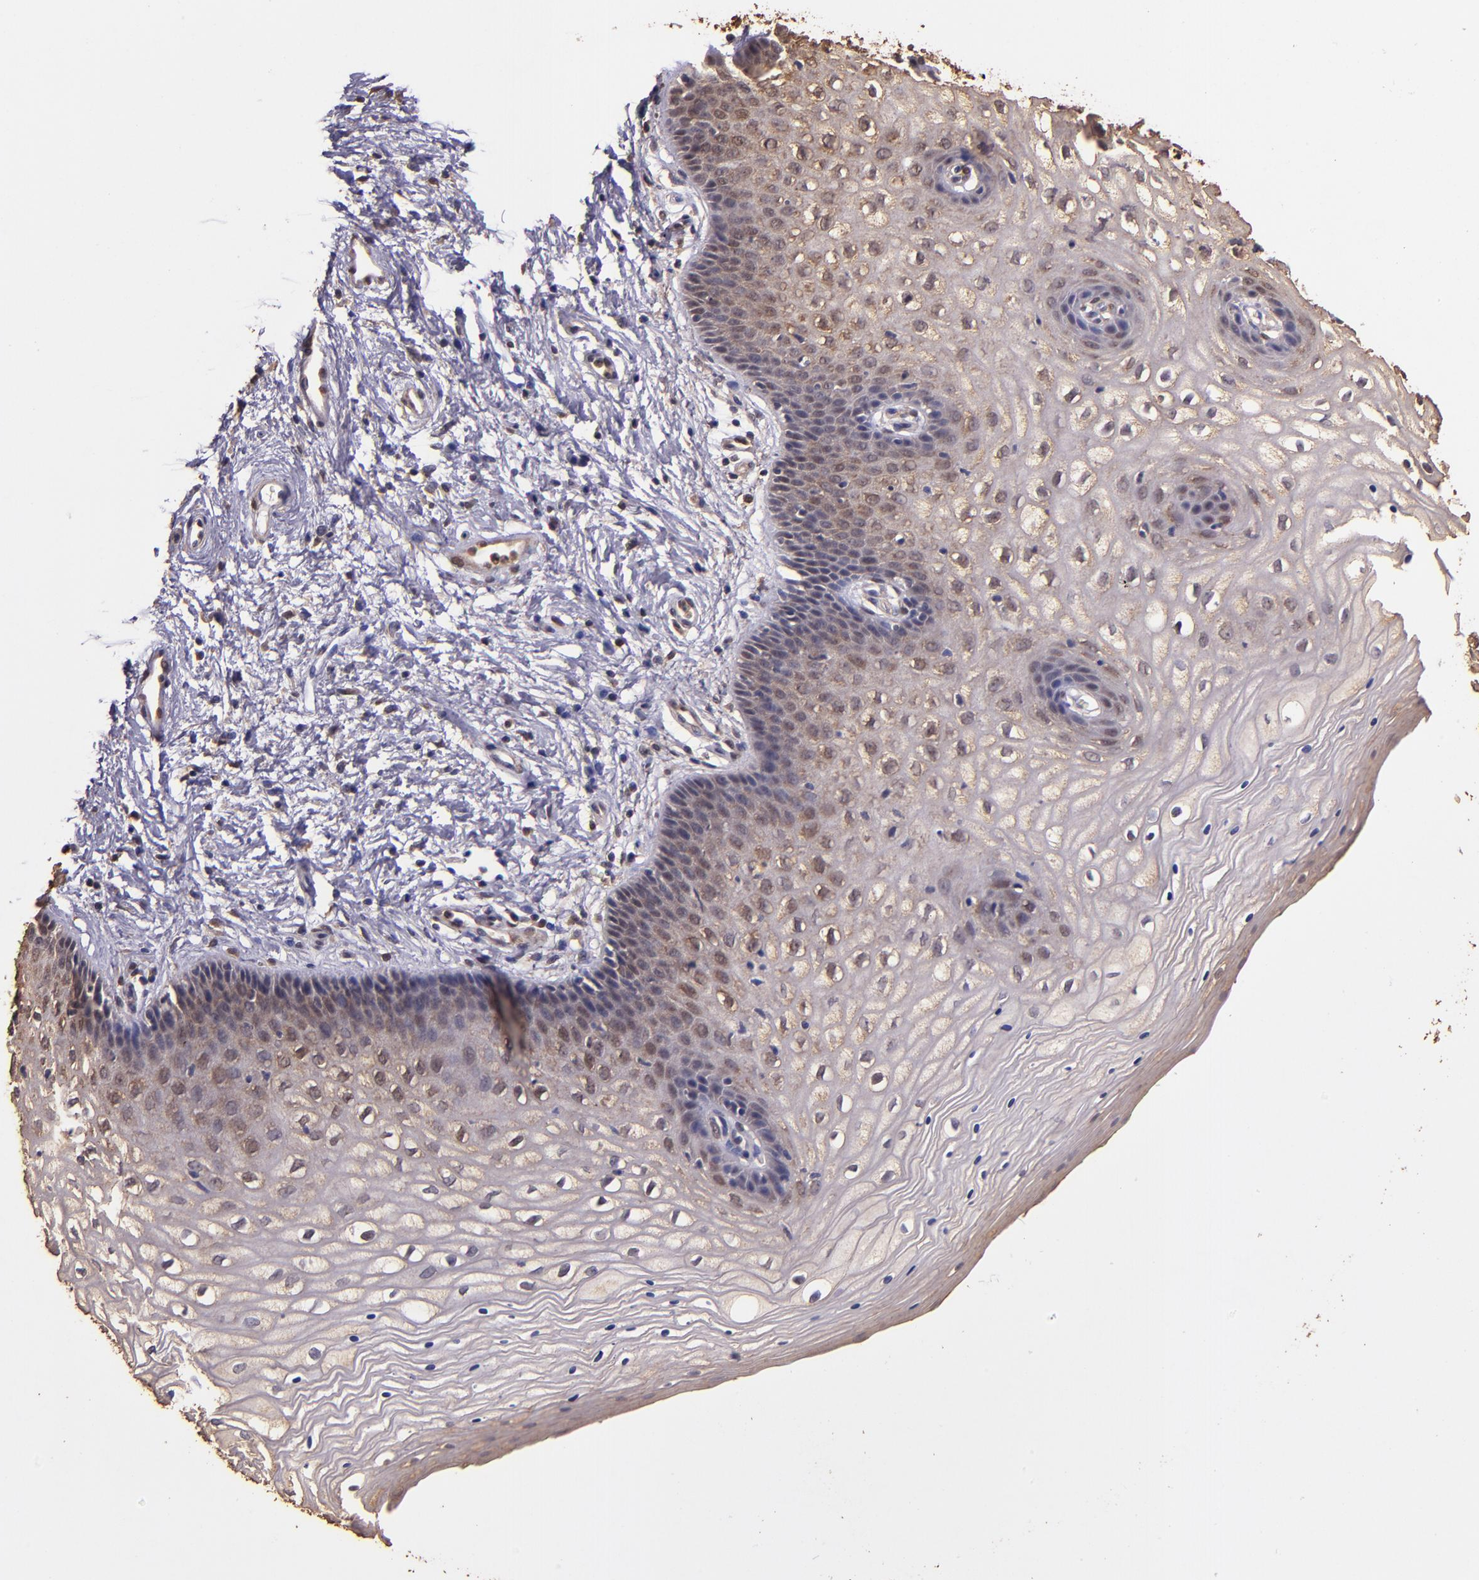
{"staining": {"intensity": "weak", "quantity": "25%-75%", "location": "cytoplasmic/membranous,nuclear"}, "tissue": "vagina", "cell_type": "Squamous epithelial cells", "image_type": "normal", "snomed": [{"axis": "morphology", "description": "Normal tissue, NOS"}, {"axis": "topography", "description": "Vagina"}], "caption": "Squamous epithelial cells demonstrate weak cytoplasmic/membranous,nuclear expression in about 25%-75% of cells in normal vagina.", "gene": "STAT6", "patient": {"sex": "female", "age": 34}}